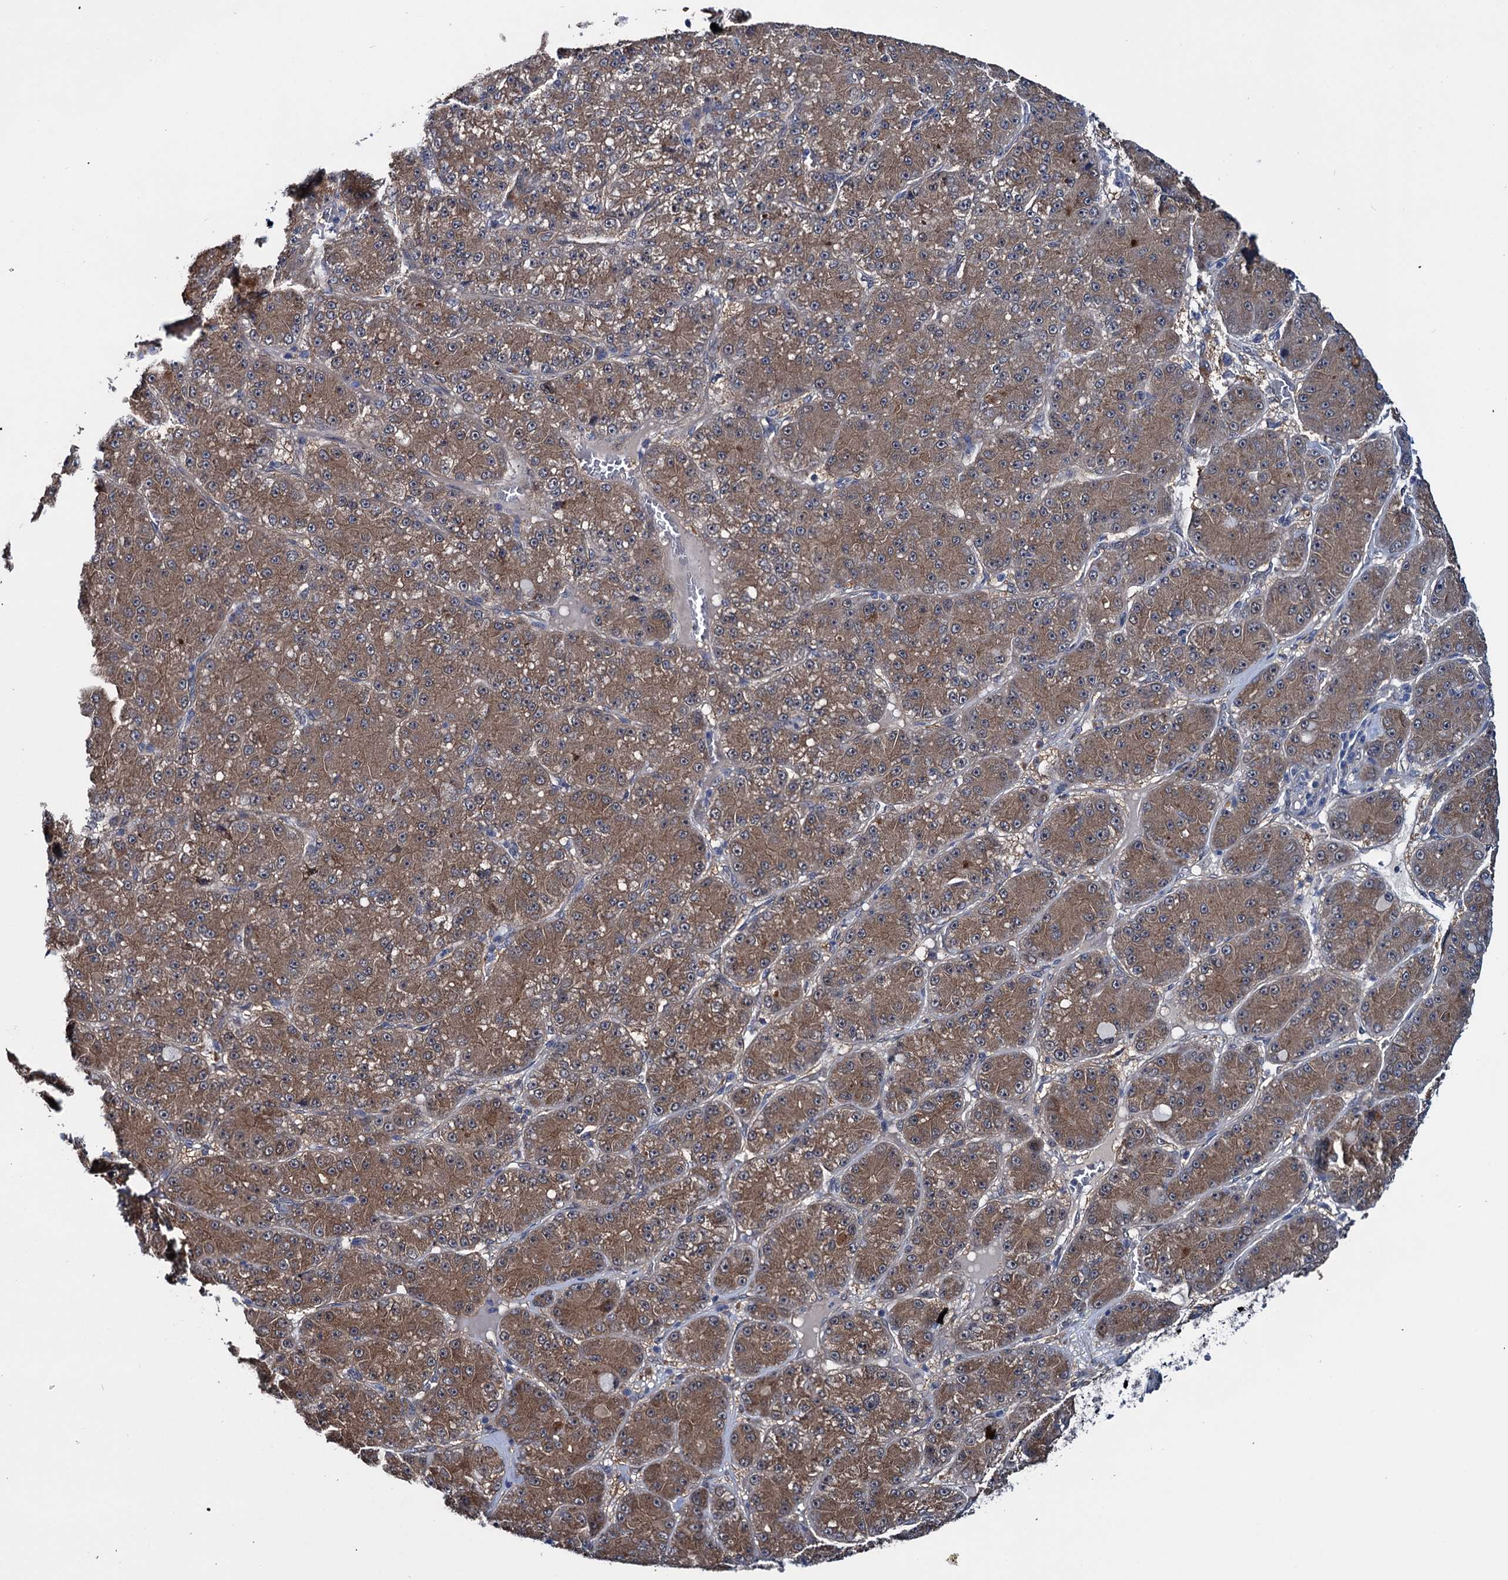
{"staining": {"intensity": "moderate", "quantity": ">75%", "location": "cytoplasmic/membranous"}, "tissue": "liver cancer", "cell_type": "Tumor cells", "image_type": "cancer", "snomed": [{"axis": "morphology", "description": "Carcinoma, Hepatocellular, NOS"}, {"axis": "topography", "description": "Liver"}], "caption": "IHC histopathology image of neoplastic tissue: human liver hepatocellular carcinoma stained using IHC exhibits medium levels of moderate protein expression localized specifically in the cytoplasmic/membranous of tumor cells, appearing as a cytoplasmic/membranous brown color.", "gene": "EYA4", "patient": {"sex": "male", "age": 67}}